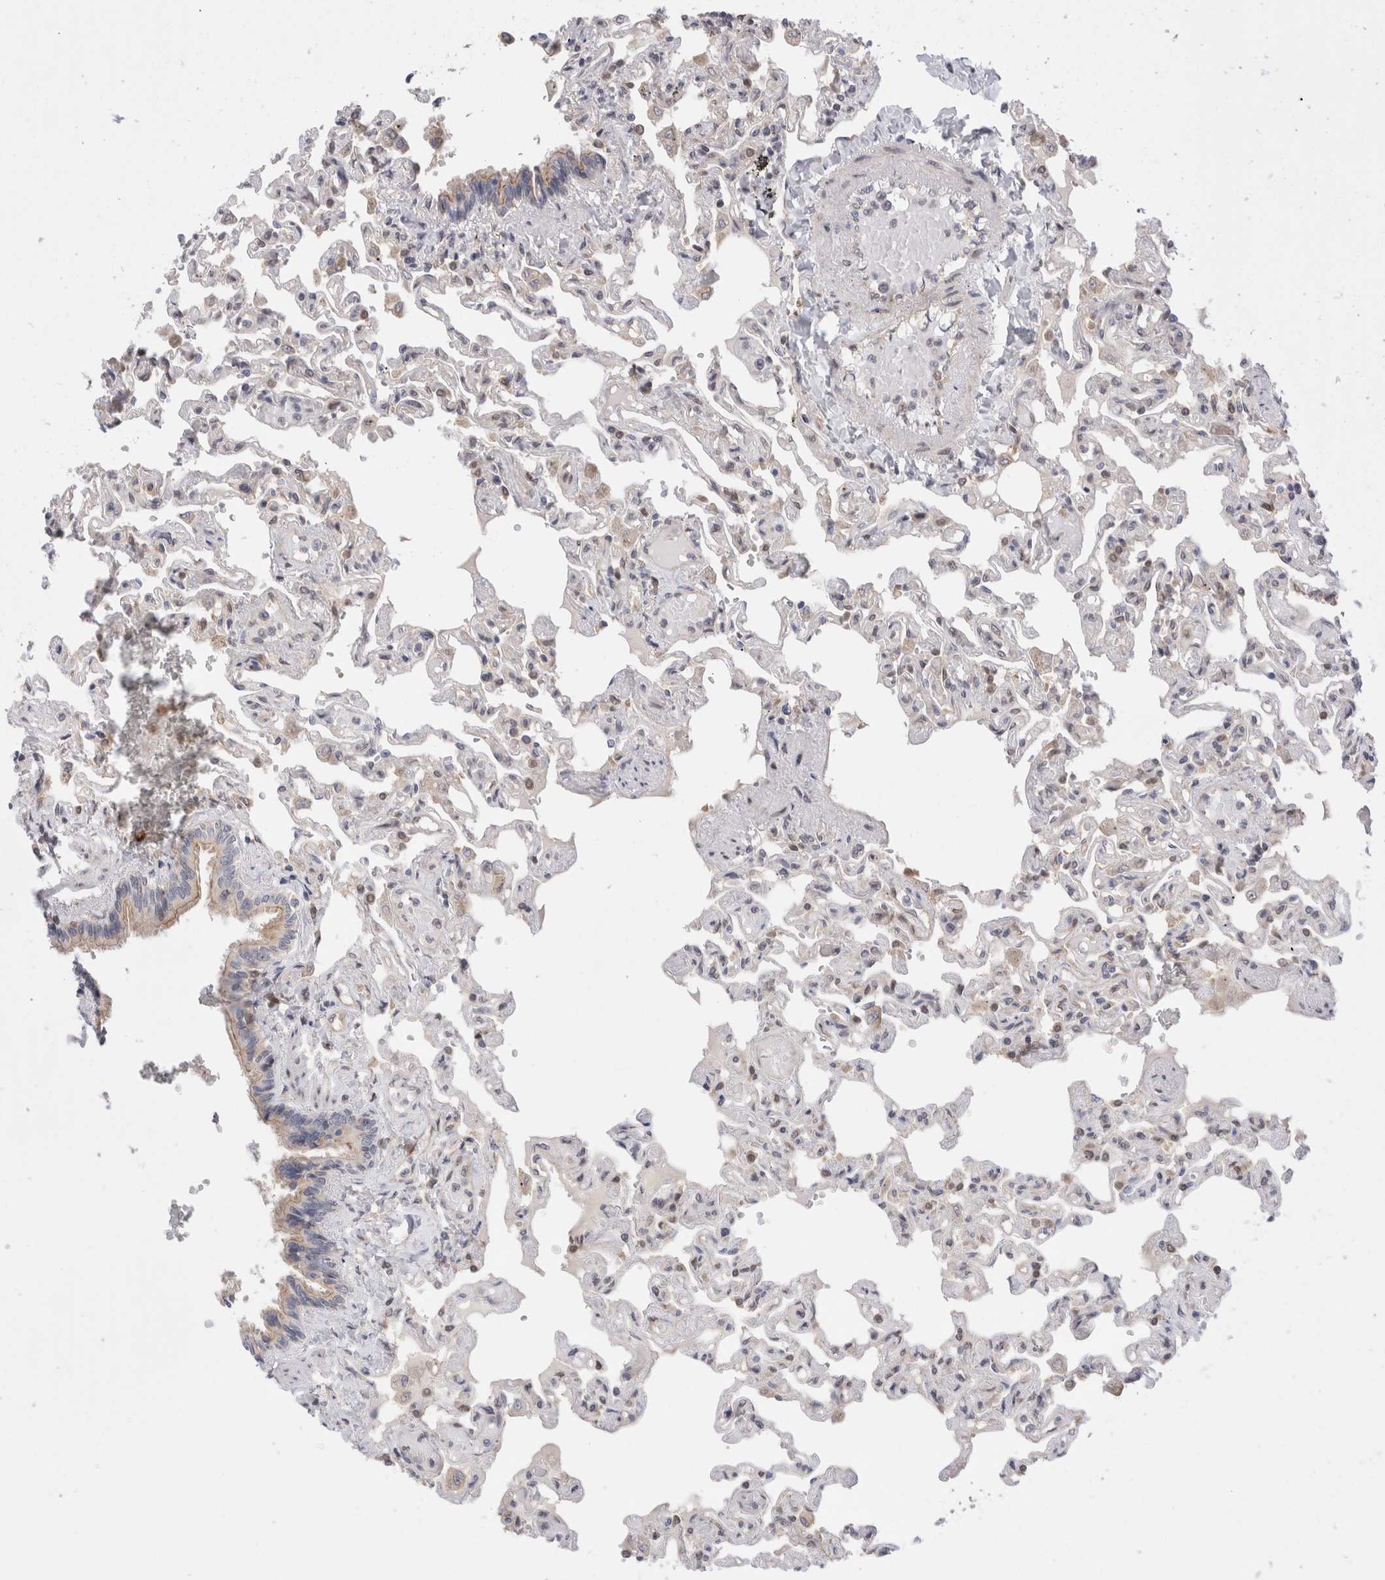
{"staining": {"intensity": "moderate", "quantity": "<25%", "location": "cytoplasmic/membranous"}, "tissue": "lung", "cell_type": "Alveolar cells", "image_type": "normal", "snomed": [{"axis": "morphology", "description": "Normal tissue, NOS"}, {"axis": "topography", "description": "Lung"}], "caption": "Benign lung shows moderate cytoplasmic/membranous staining in about <25% of alveolar cells, visualized by immunohistochemistry. The protein of interest is stained brown, and the nuclei are stained in blue (DAB IHC with brightfield microscopy, high magnification).", "gene": "NFKB1", "patient": {"sex": "male", "age": 21}}